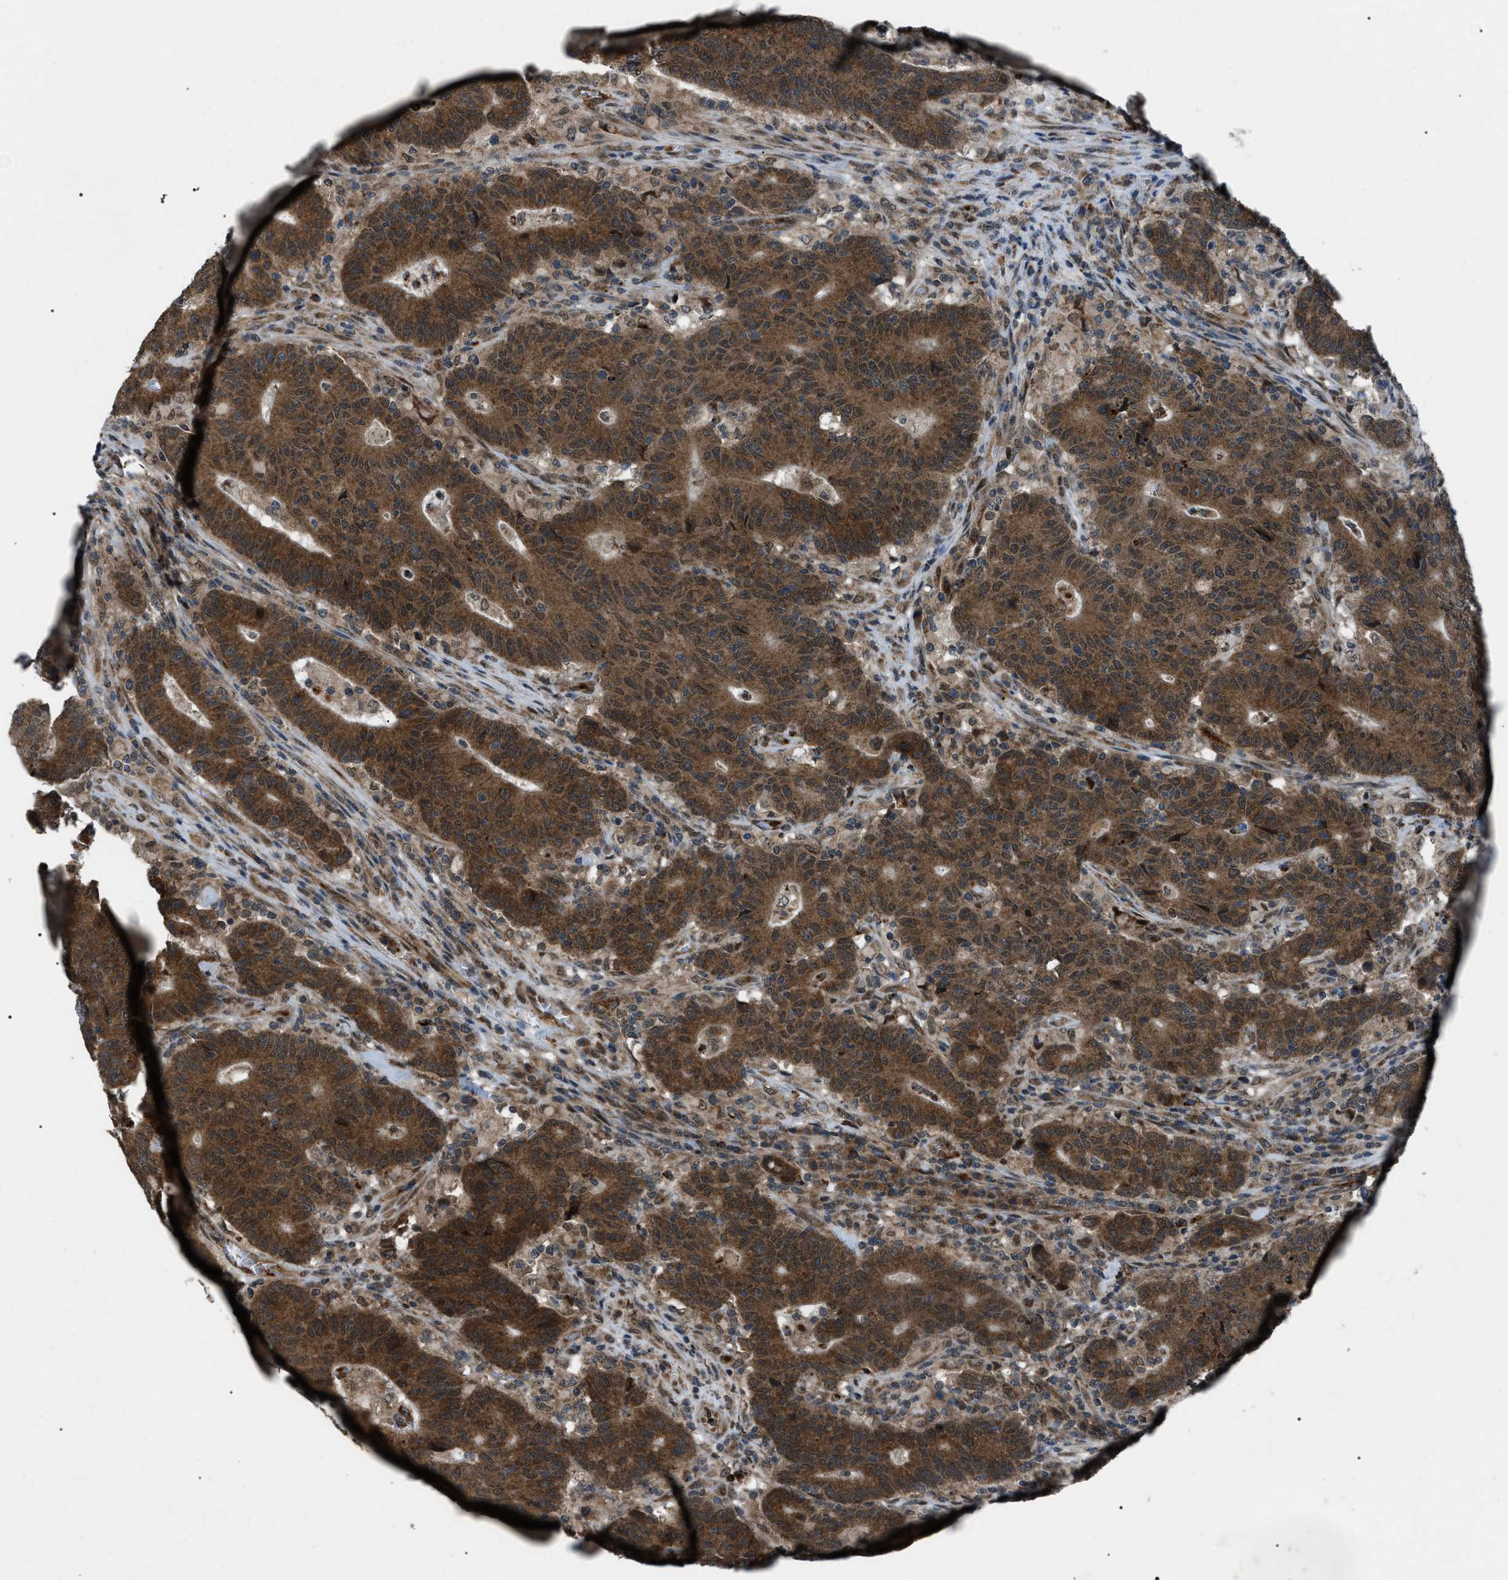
{"staining": {"intensity": "strong", "quantity": ">75%", "location": "cytoplasmic/membranous"}, "tissue": "colorectal cancer", "cell_type": "Tumor cells", "image_type": "cancer", "snomed": [{"axis": "morphology", "description": "Normal tissue, NOS"}, {"axis": "morphology", "description": "Adenocarcinoma, NOS"}, {"axis": "topography", "description": "Colon"}], "caption": "Brown immunohistochemical staining in colorectal cancer (adenocarcinoma) shows strong cytoplasmic/membranous expression in about >75% of tumor cells. Immunohistochemistry (ihc) stains the protein of interest in brown and the nuclei are stained blue.", "gene": "ZFAND2A", "patient": {"sex": "female", "age": 75}}